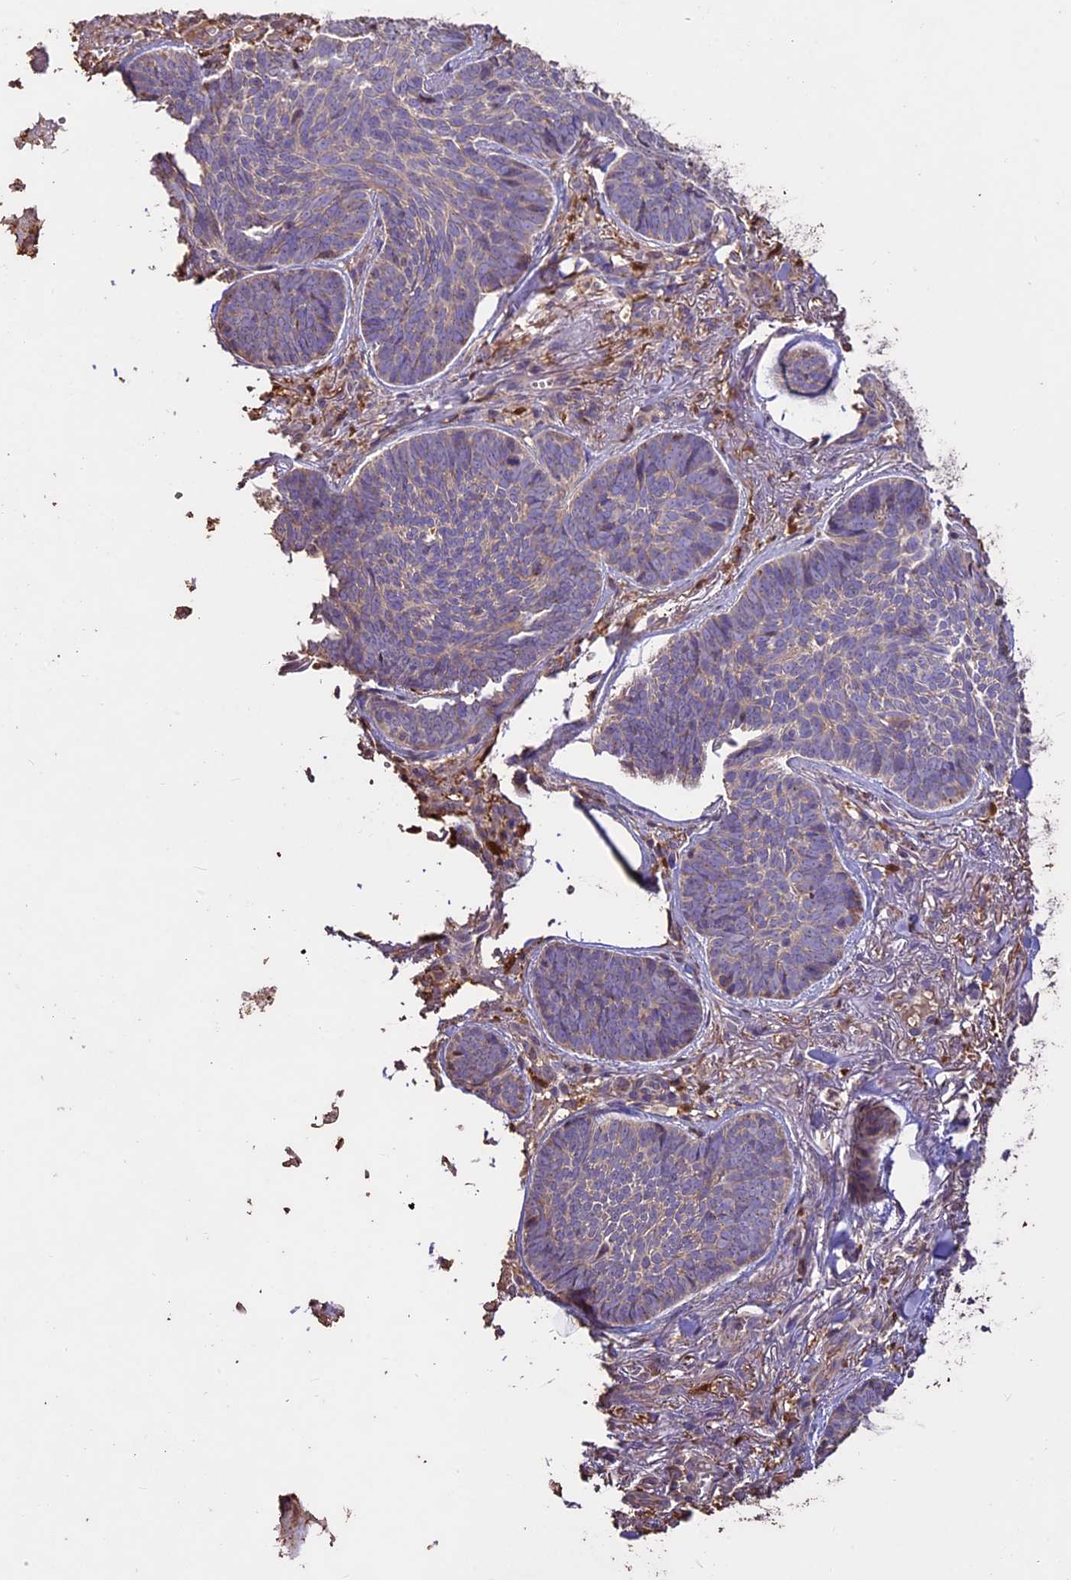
{"staining": {"intensity": "negative", "quantity": "none", "location": "none"}, "tissue": "skin cancer", "cell_type": "Tumor cells", "image_type": "cancer", "snomed": [{"axis": "morphology", "description": "Basal cell carcinoma"}, {"axis": "topography", "description": "Skin"}], "caption": "The photomicrograph displays no staining of tumor cells in basal cell carcinoma (skin).", "gene": "CRLF1", "patient": {"sex": "female", "age": 74}}